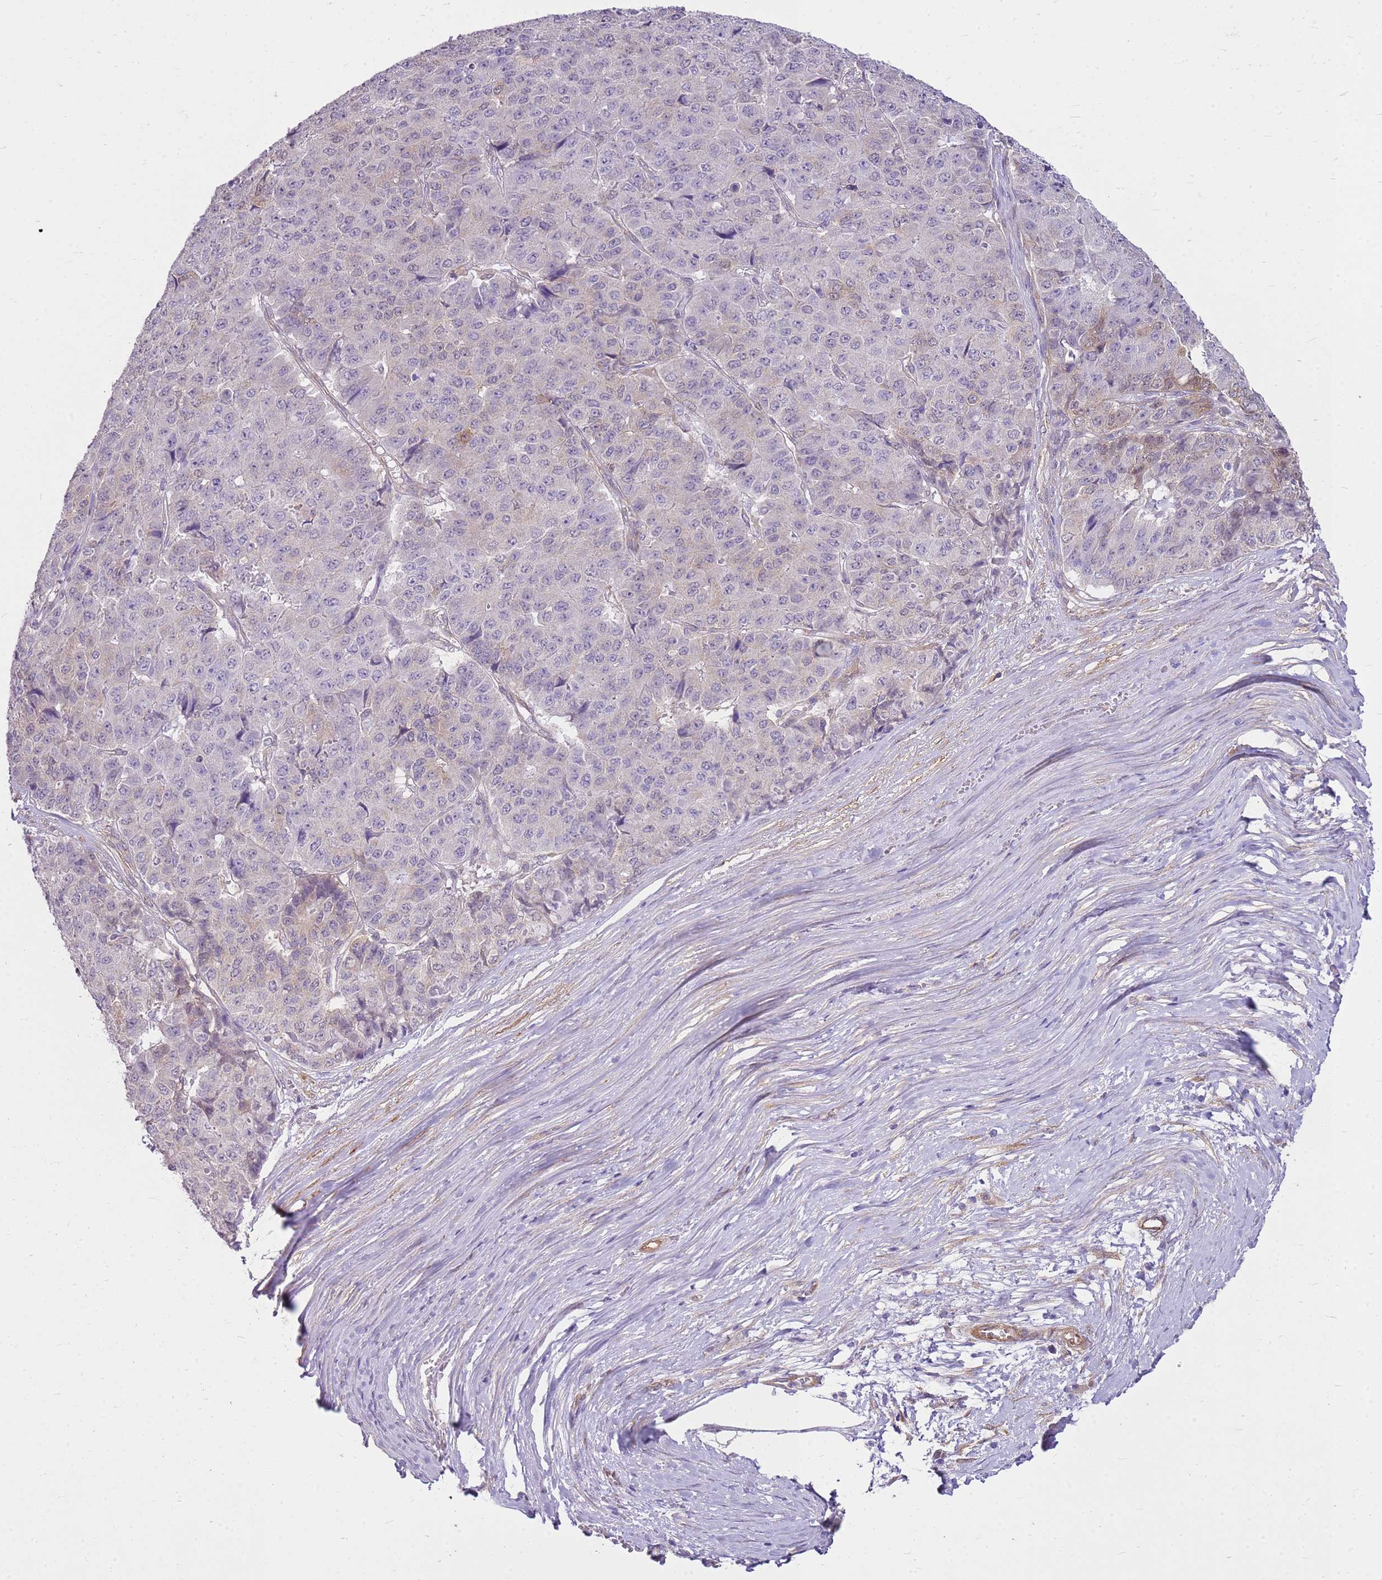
{"staining": {"intensity": "negative", "quantity": "none", "location": "none"}, "tissue": "pancreatic cancer", "cell_type": "Tumor cells", "image_type": "cancer", "snomed": [{"axis": "morphology", "description": "Adenocarcinoma, NOS"}, {"axis": "topography", "description": "Pancreas"}], "caption": "Tumor cells show no significant protein expression in pancreatic cancer (adenocarcinoma). The staining is performed using DAB (3,3'-diaminobenzidine) brown chromogen with nuclei counter-stained in using hematoxylin.", "gene": "HSPB1", "patient": {"sex": "male", "age": 50}}